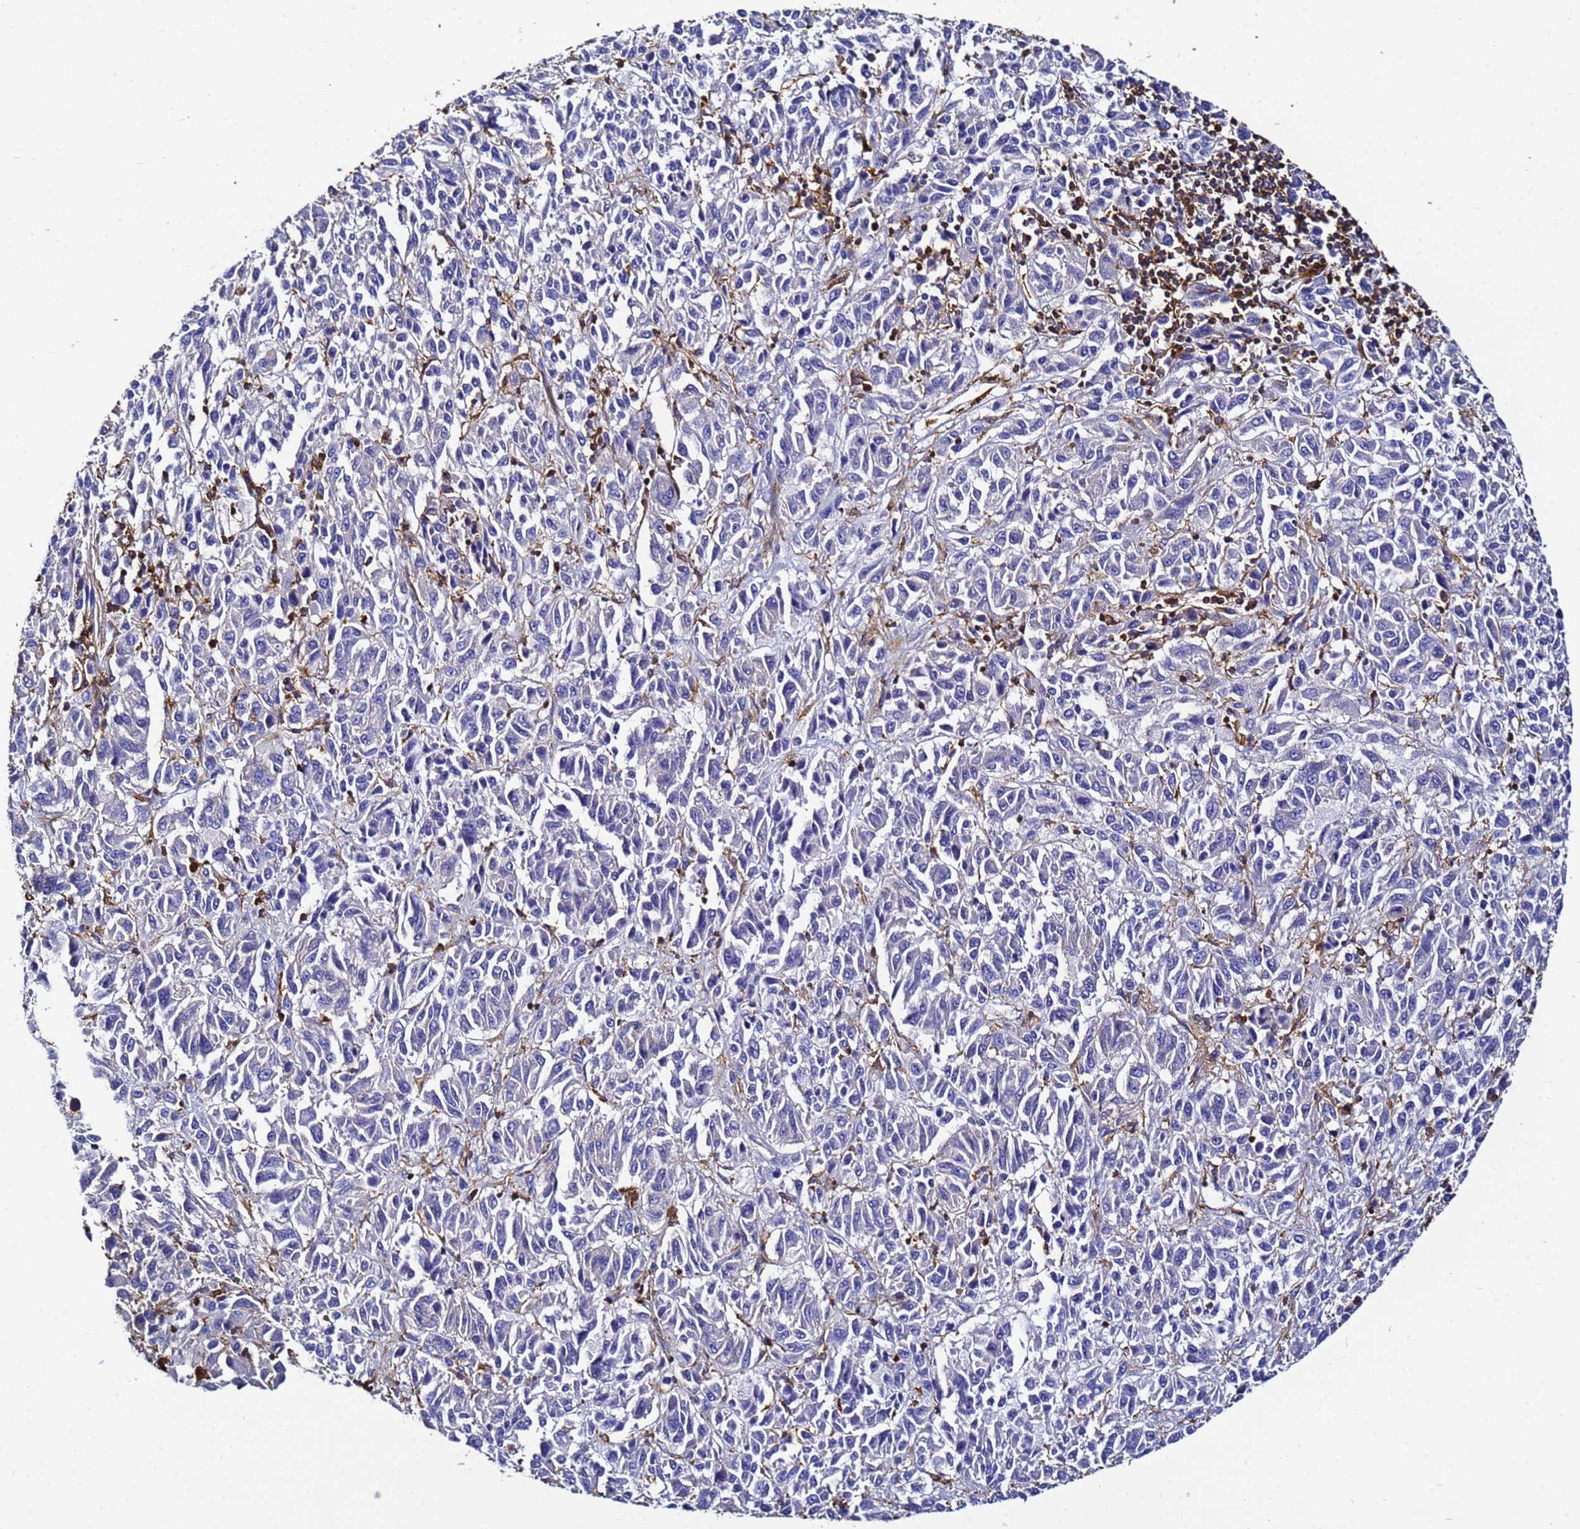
{"staining": {"intensity": "negative", "quantity": "none", "location": "none"}, "tissue": "melanoma", "cell_type": "Tumor cells", "image_type": "cancer", "snomed": [{"axis": "morphology", "description": "Malignant melanoma, Metastatic site"}, {"axis": "topography", "description": "Lung"}], "caption": "Micrograph shows no protein expression in tumor cells of melanoma tissue. Brightfield microscopy of immunohistochemistry (IHC) stained with DAB (3,3'-diaminobenzidine) (brown) and hematoxylin (blue), captured at high magnification.", "gene": "ACTB", "patient": {"sex": "male", "age": 64}}